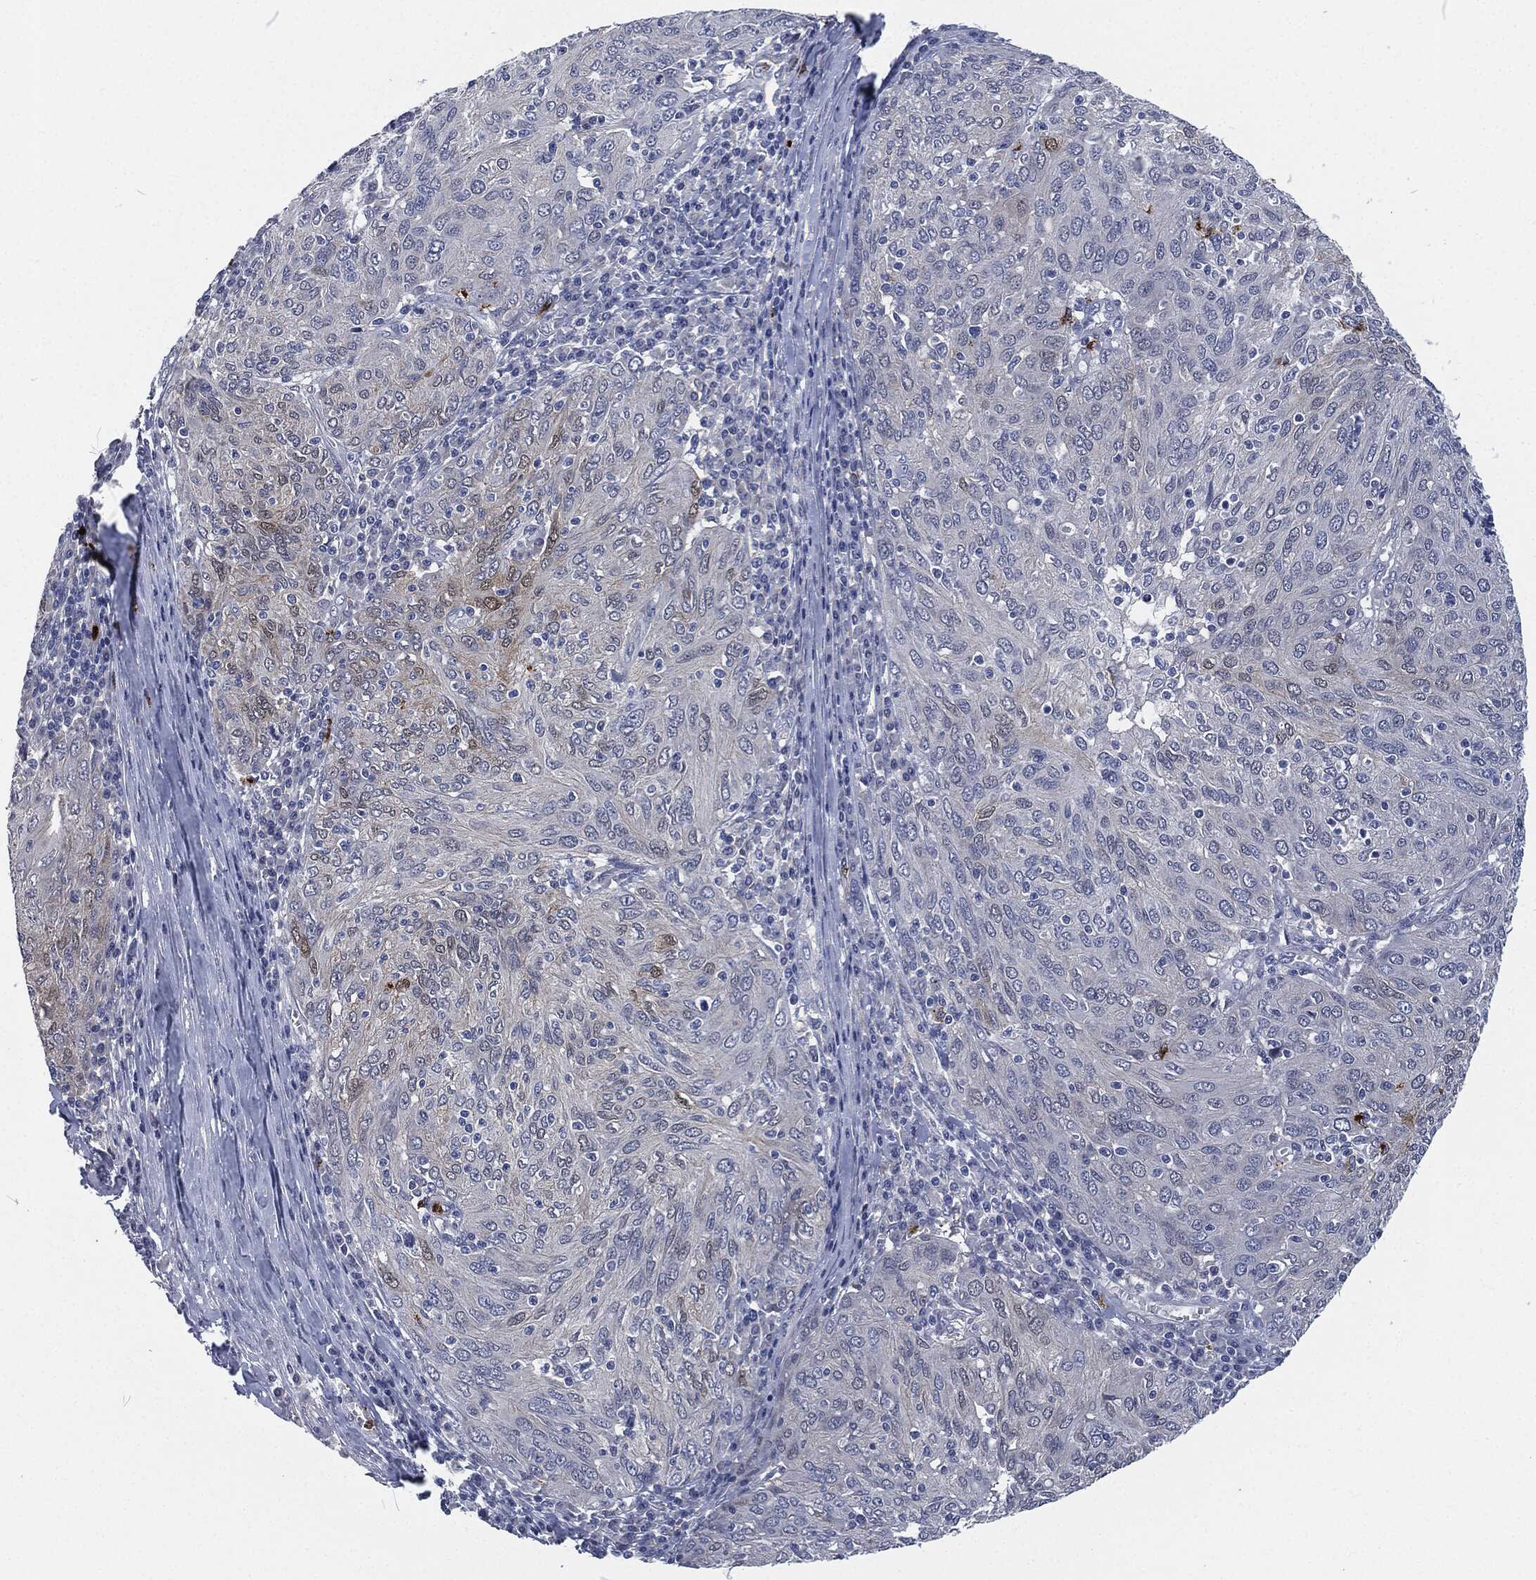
{"staining": {"intensity": "negative", "quantity": "none", "location": "none"}, "tissue": "ovarian cancer", "cell_type": "Tumor cells", "image_type": "cancer", "snomed": [{"axis": "morphology", "description": "Carcinoma, endometroid"}, {"axis": "topography", "description": "Ovary"}], "caption": "This is an immunohistochemistry micrograph of ovarian cancer (endometroid carcinoma). There is no positivity in tumor cells.", "gene": "MPO", "patient": {"sex": "female", "age": 50}}